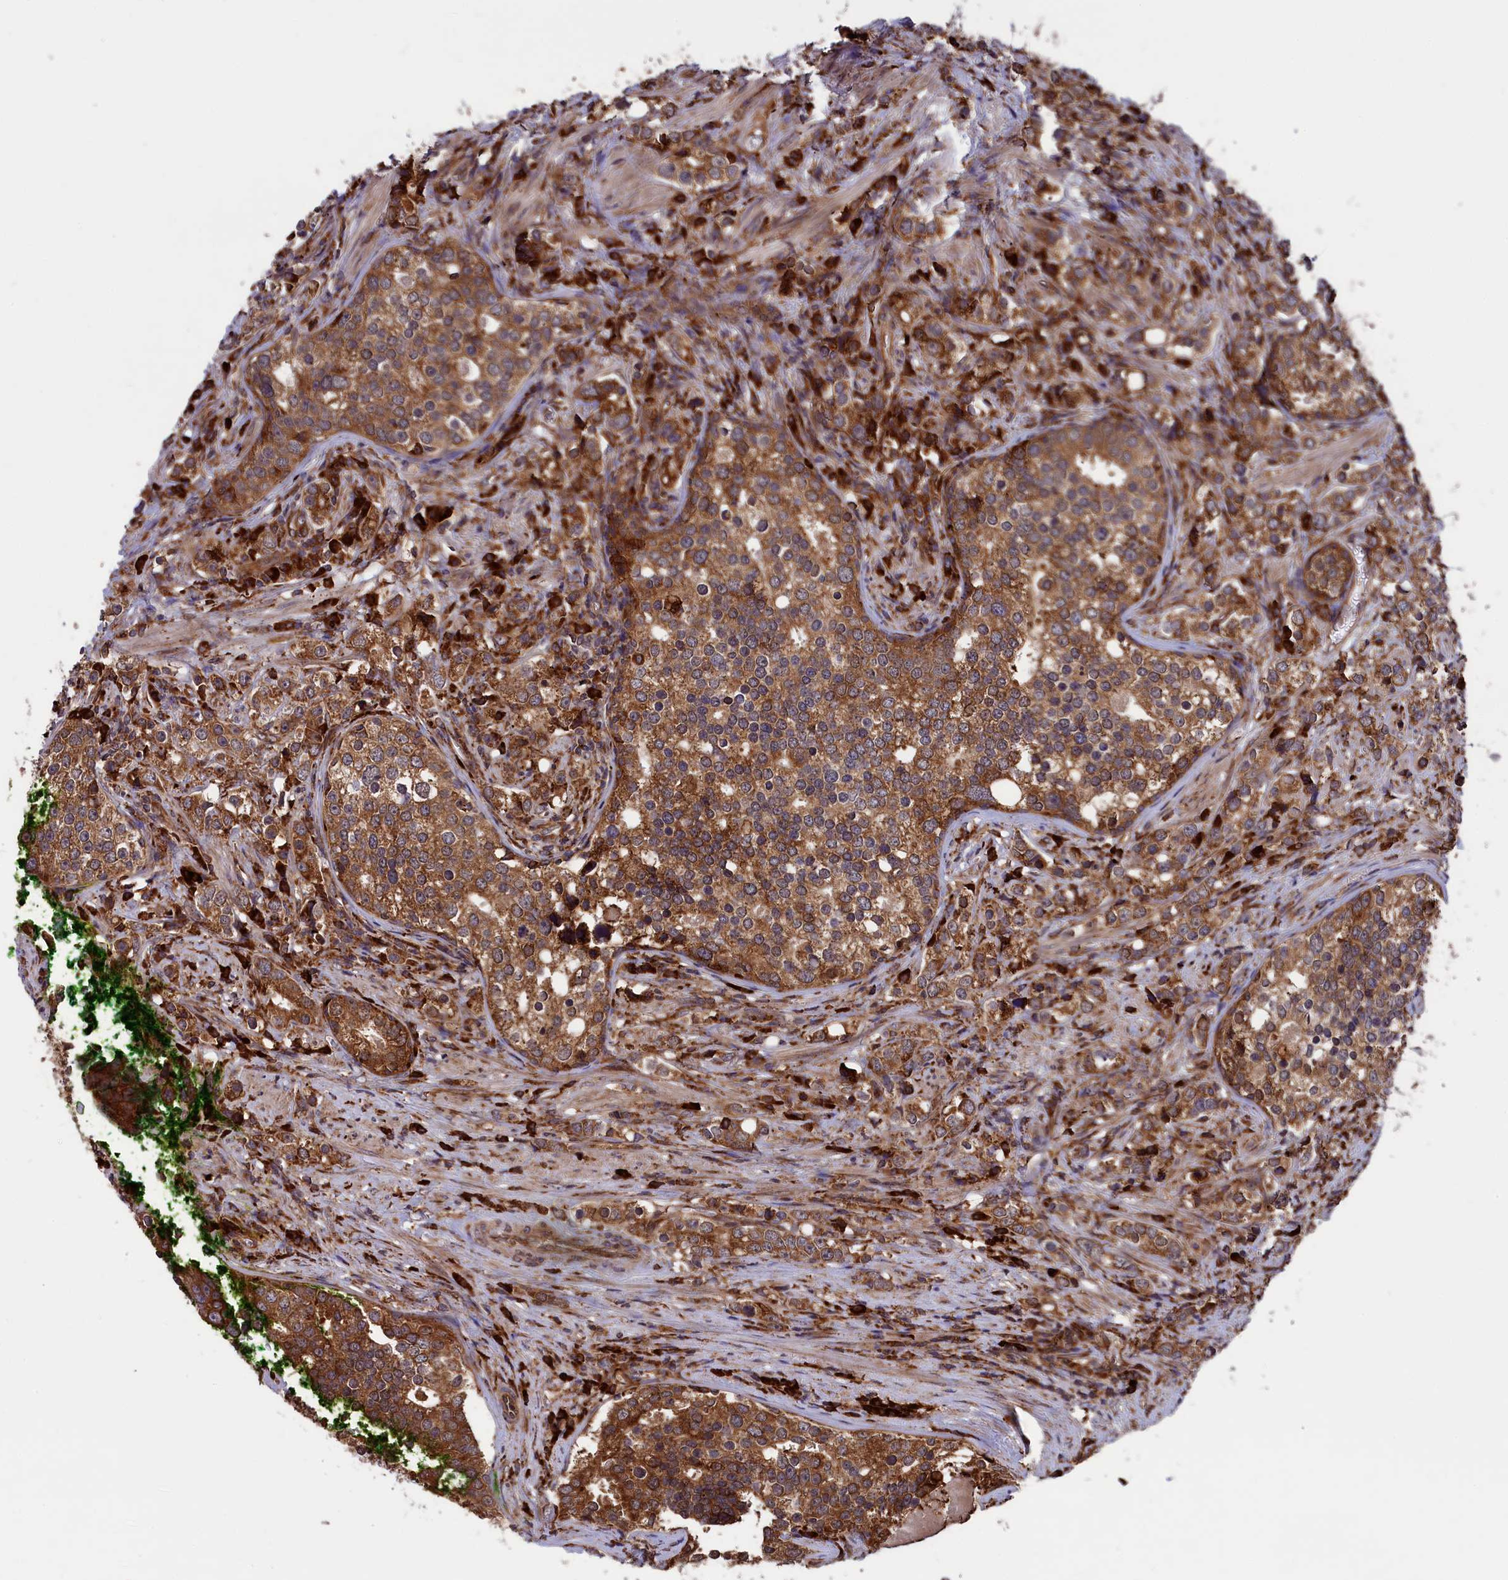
{"staining": {"intensity": "moderate", "quantity": ">75%", "location": "cytoplasmic/membranous"}, "tissue": "prostate cancer", "cell_type": "Tumor cells", "image_type": "cancer", "snomed": [{"axis": "morphology", "description": "Adenocarcinoma, High grade"}, {"axis": "topography", "description": "Prostate"}], "caption": "Immunohistochemistry (IHC) image of neoplastic tissue: human prostate cancer (adenocarcinoma (high-grade)) stained using immunohistochemistry (IHC) demonstrates medium levels of moderate protein expression localized specifically in the cytoplasmic/membranous of tumor cells, appearing as a cytoplasmic/membranous brown color.", "gene": "PLA2G4C", "patient": {"sex": "male", "age": 71}}